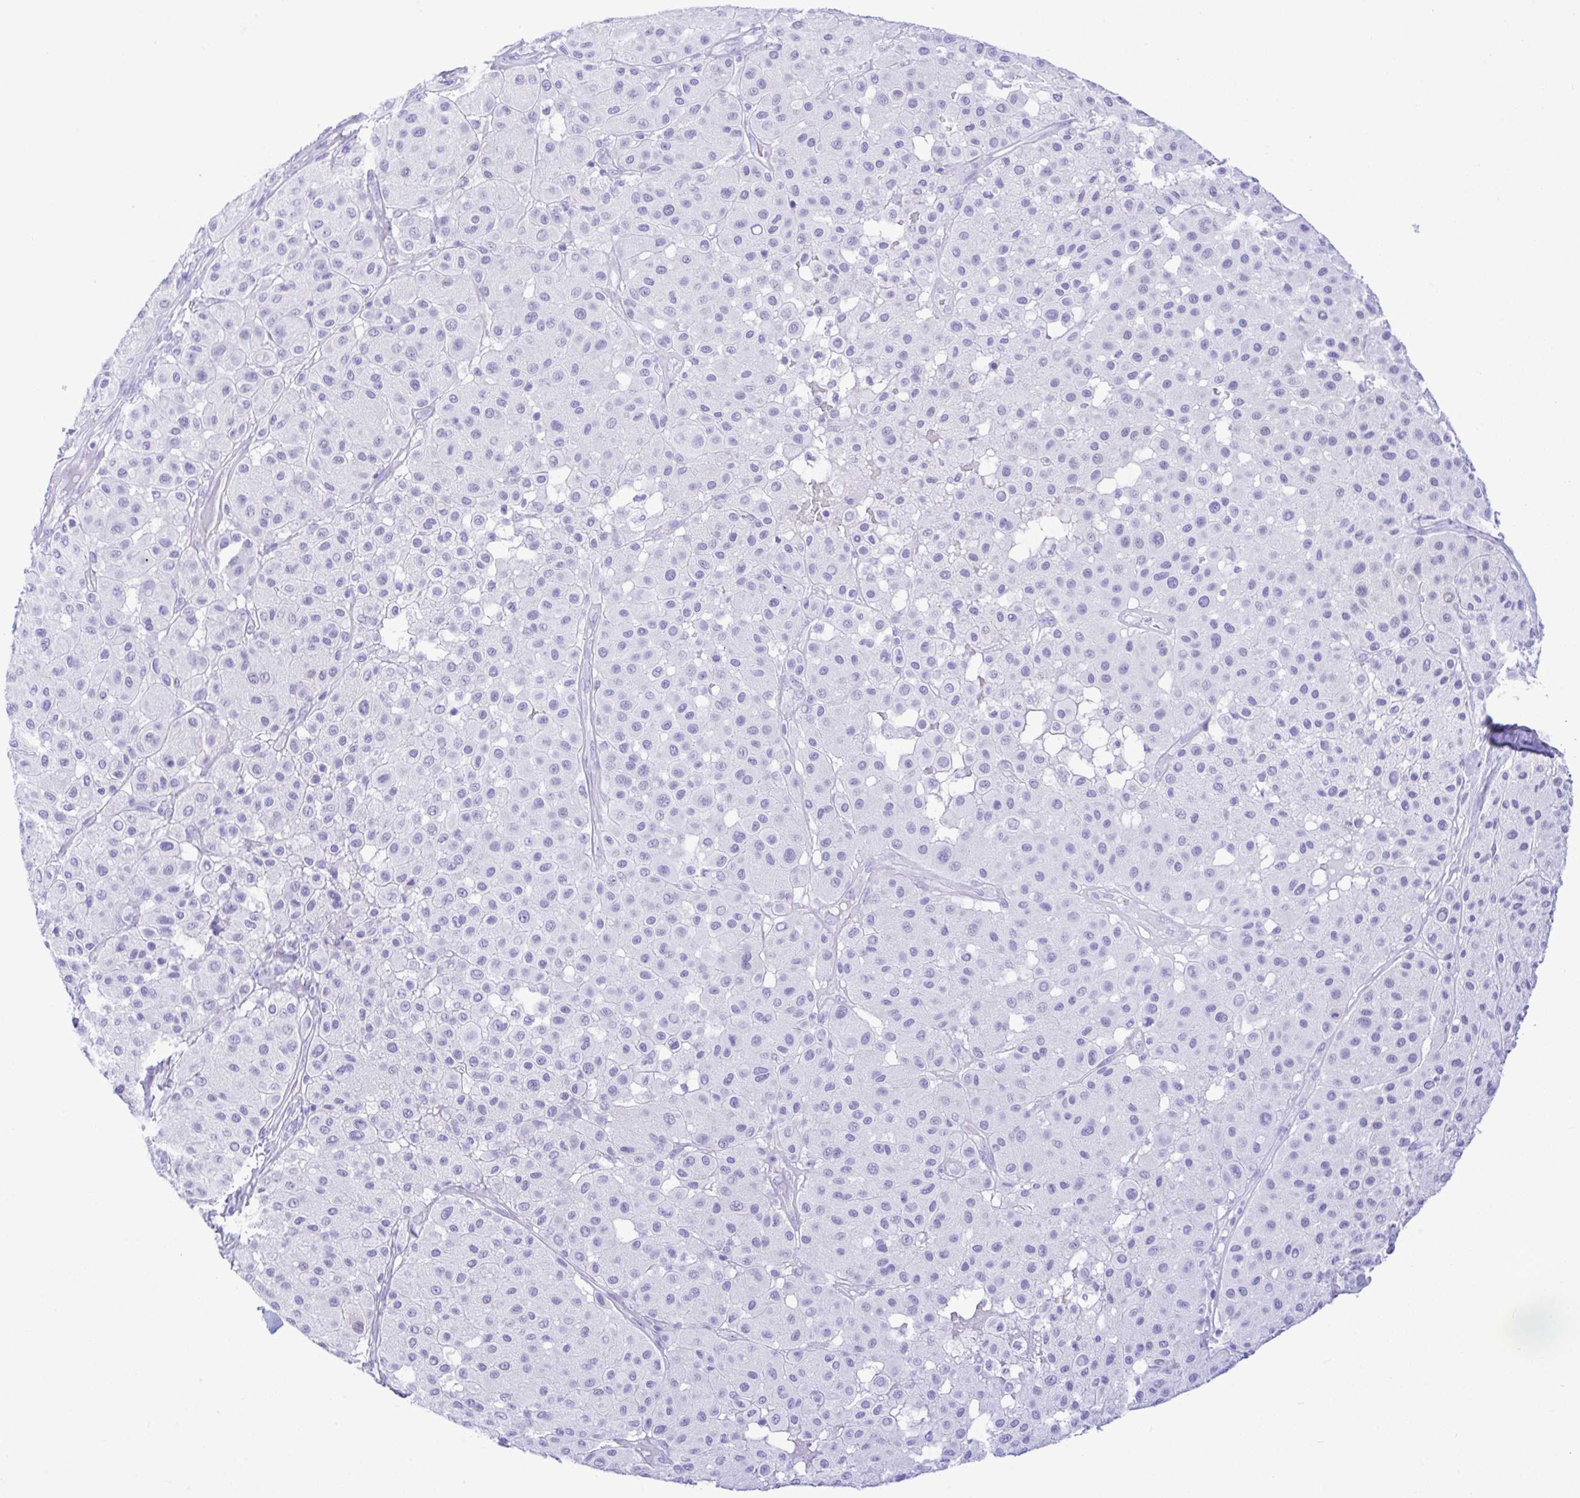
{"staining": {"intensity": "negative", "quantity": "none", "location": "none"}, "tissue": "melanoma", "cell_type": "Tumor cells", "image_type": "cancer", "snomed": [{"axis": "morphology", "description": "Malignant melanoma, Metastatic site"}, {"axis": "topography", "description": "Smooth muscle"}], "caption": "High power microscopy photomicrograph of an immunohistochemistry photomicrograph of malignant melanoma (metastatic site), revealing no significant positivity in tumor cells.", "gene": "SELENOV", "patient": {"sex": "male", "age": 41}}